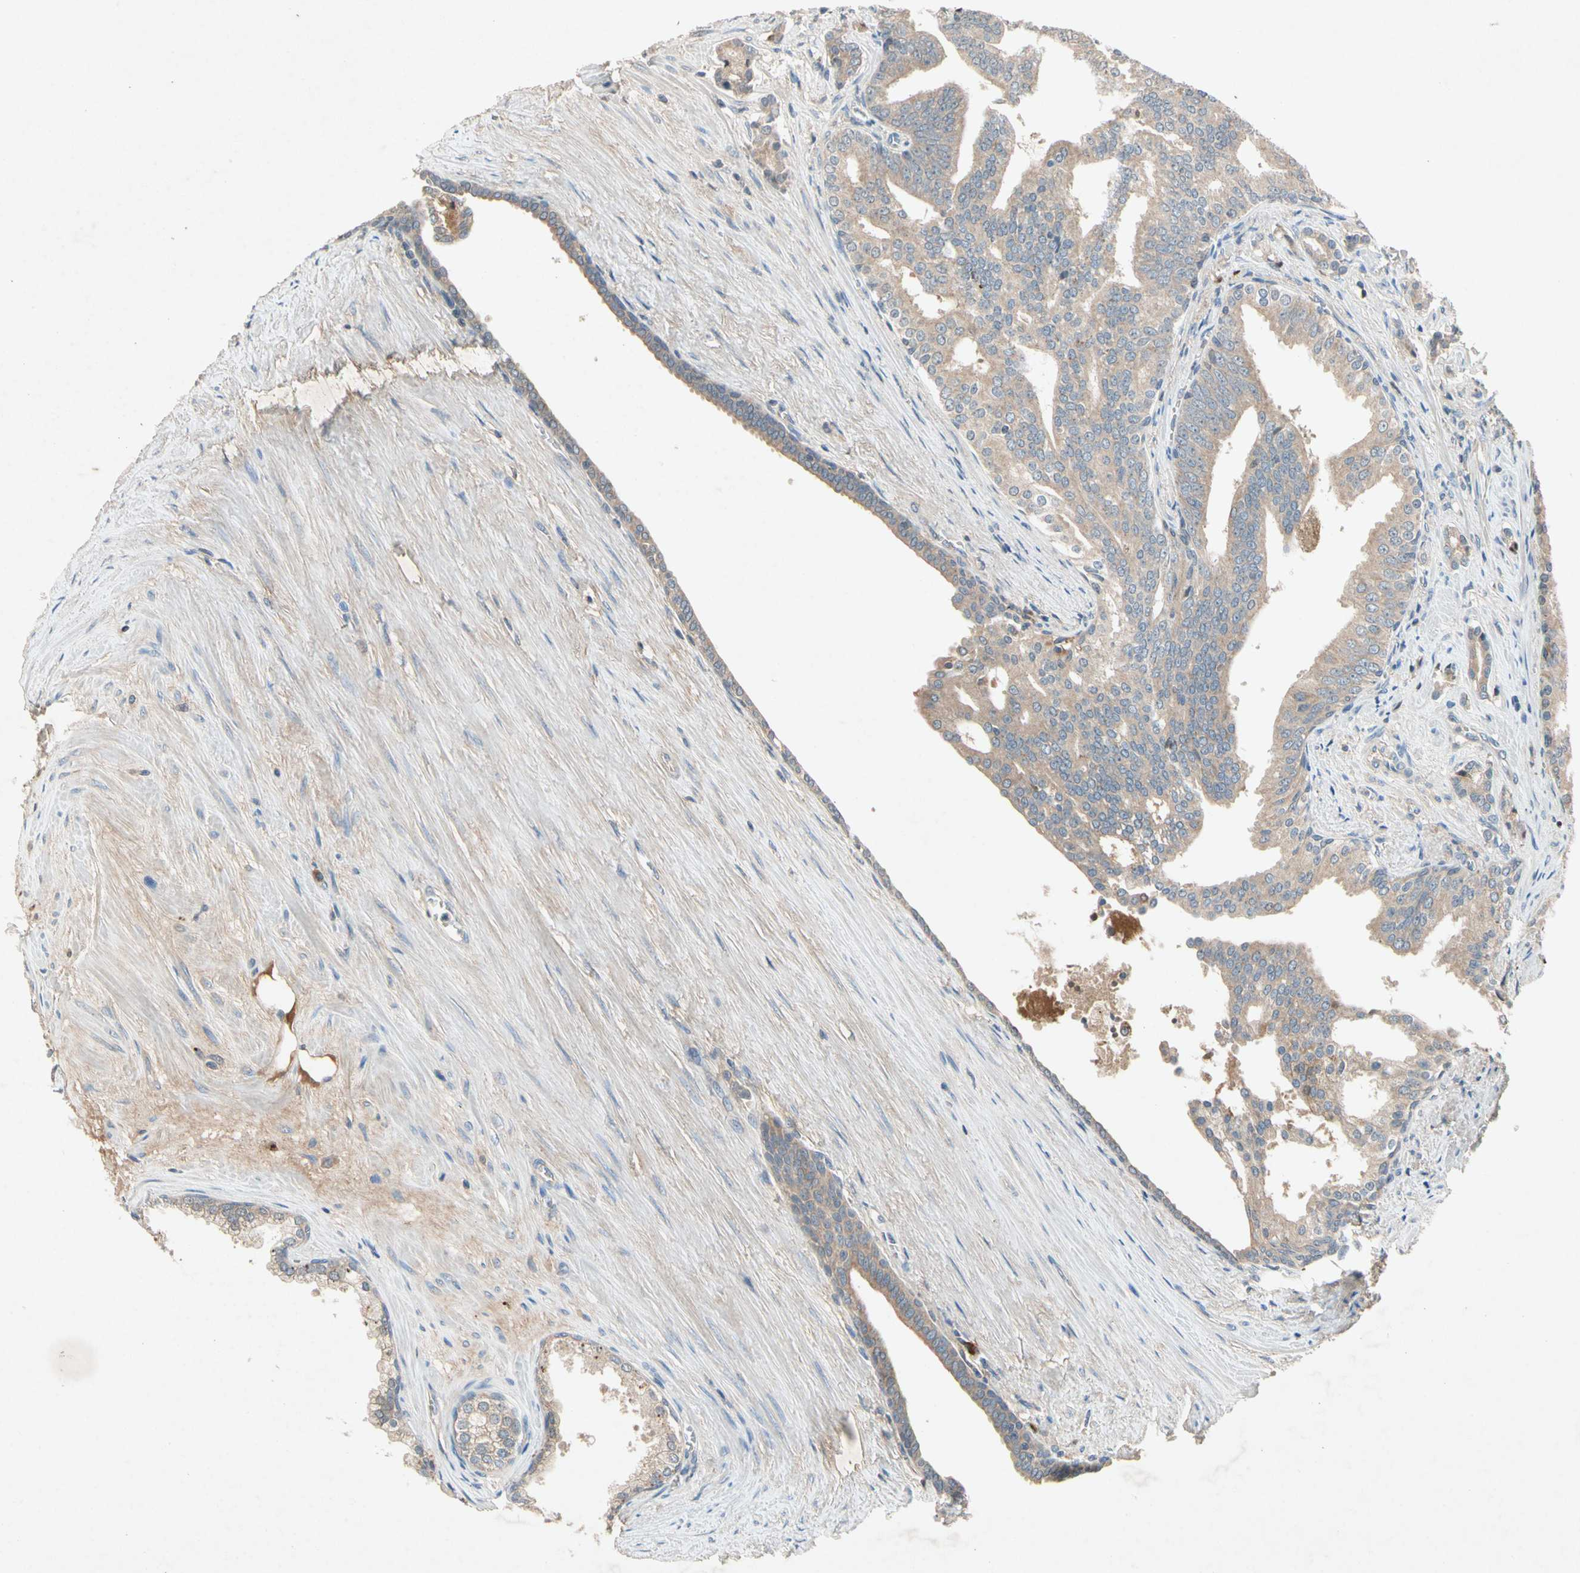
{"staining": {"intensity": "weak", "quantity": ">75%", "location": "cytoplasmic/membranous"}, "tissue": "prostate cancer", "cell_type": "Tumor cells", "image_type": "cancer", "snomed": [{"axis": "morphology", "description": "Adenocarcinoma, Low grade"}, {"axis": "topography", "description": "Prostate"}], "caption": "The histopathology image reveals staining of prostate cancer, revealing weak cytoplasmic/membranous protein positivity (brown color) within tumor cells. (Brightfield microscopy of DAB IHC at high magnification).", "gene": "IL1RL1", "patient": {"sex": "male", "age": 58}}